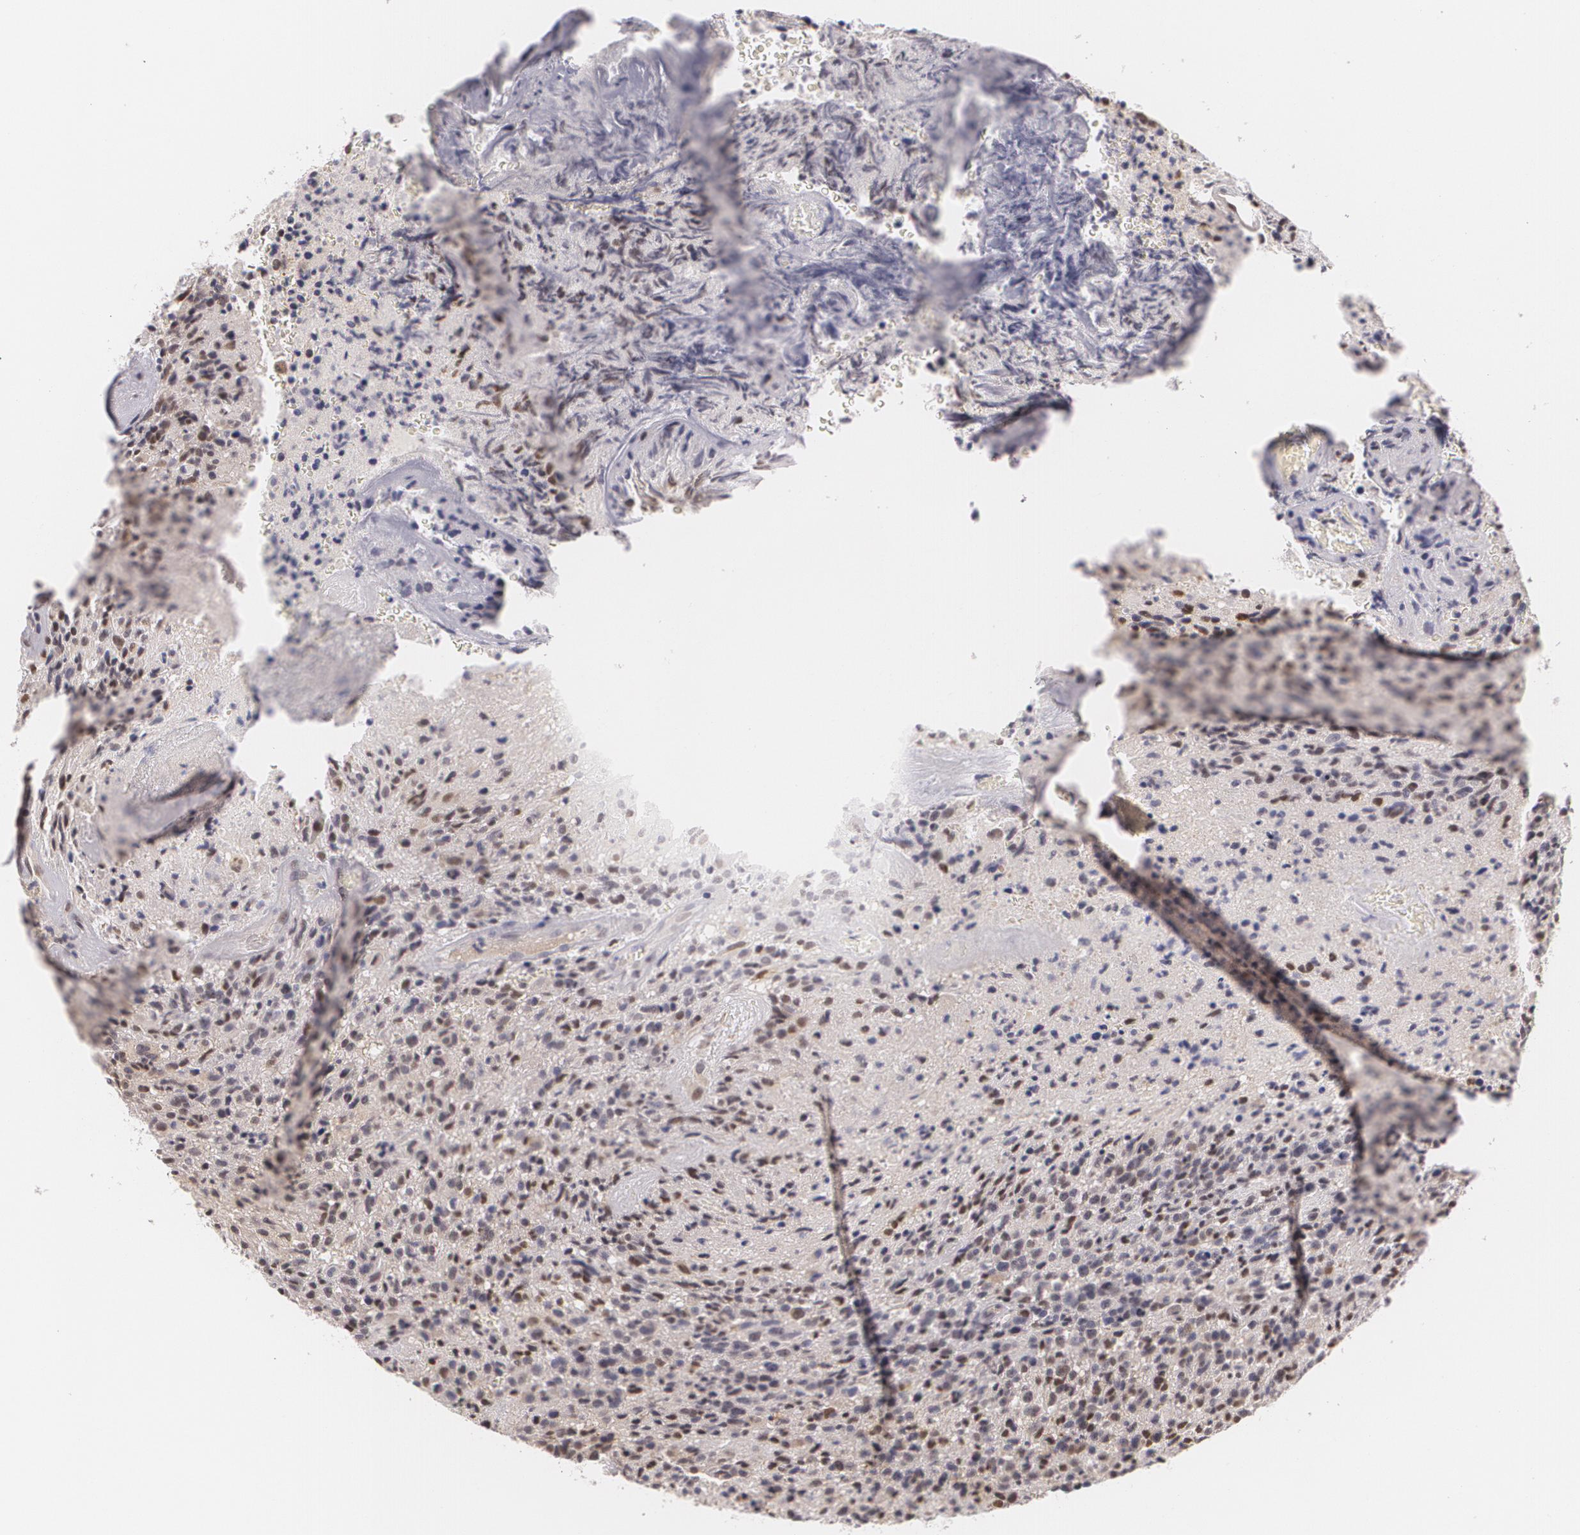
{"staining": {"intensity": "moderate", "quantity": "<25%", "location": "nuclear"}, "tissue": "glioma", "cell_type": "Tumor cells", "image_type": "cancer", "snomed": [{"axis": "morphology", "description": "Glioma, malignant, High grade"}, {"axis": "topography", "description": "Brain"}], "caption": "A brown stain shows moderate nuclear positivity of a protein in human glioma tumor cells.", "gene": "ZBTB16", "patient": {"sex": "male", "age": 36}}